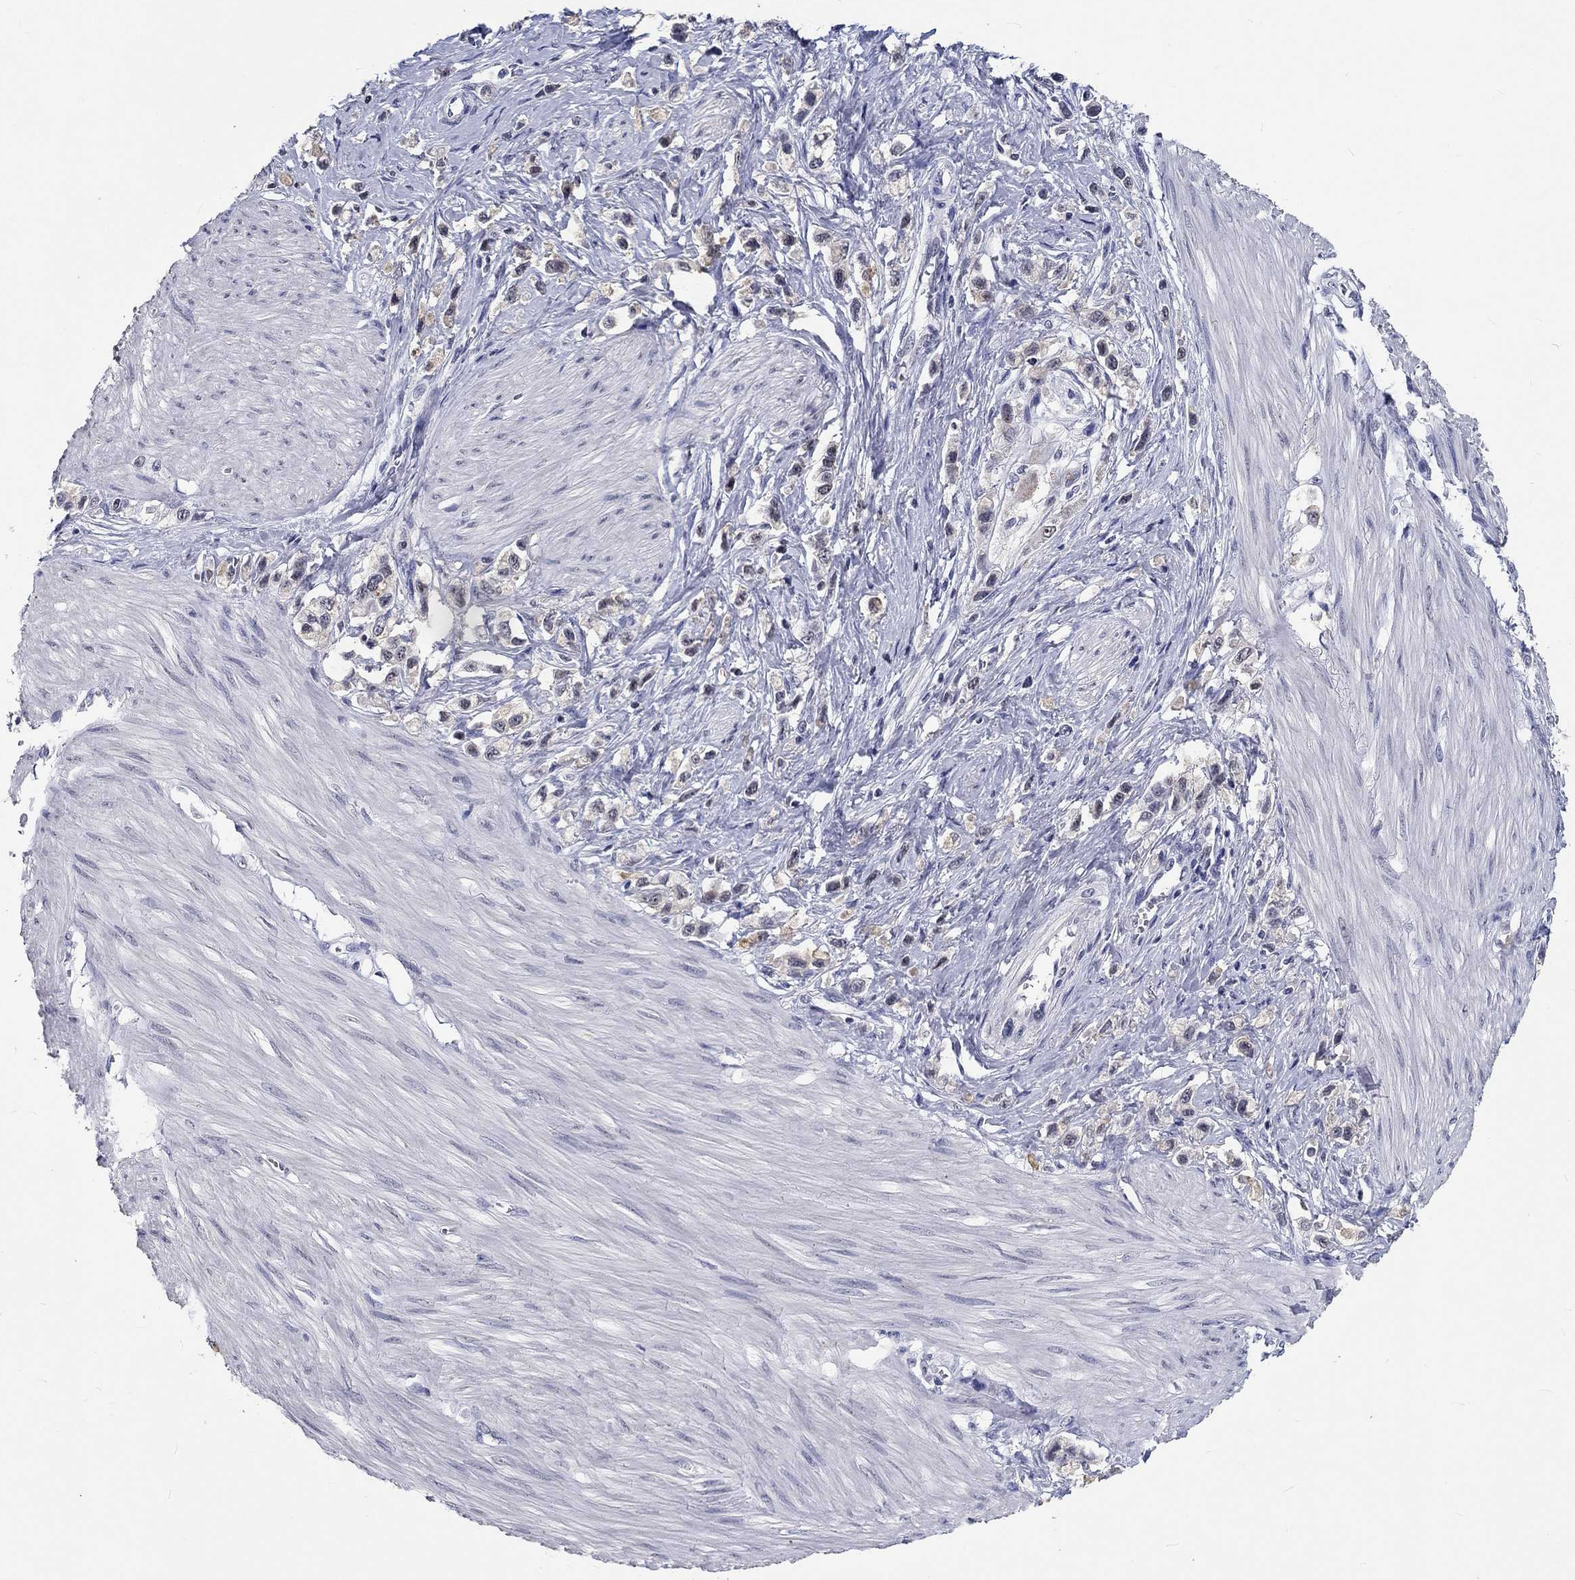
{"staining": {"intensity": "negative", "quantity": "none", "location": "none"}, "tissue": "stomach cancer", "cell_type": "Tumor cells", "image_type": "cancer", "snomed": [{"axis": "morphology", "description": "Normal tissue, NOS"}, {"axis": "morphology", "description": "Adenocarcinoma, NOS"}, {"axis": "morphology", "description": "Adenocarcinoma, High grade"}, {"axis": "topography", "description": "Stomach, upper"}, {"axis": "topography", "description": "Stomach"}], "caption": "The image demonstrates no staining of tumor cells in adenocarcinoma (stomach). The staining is performed using DAB (3,3'-diaminobenzidine) brown chromogen with nuclei counter-stained in using hematoxylin.", "gene": "GRIN1", "patient": {"sex": "female", "age": 65}}